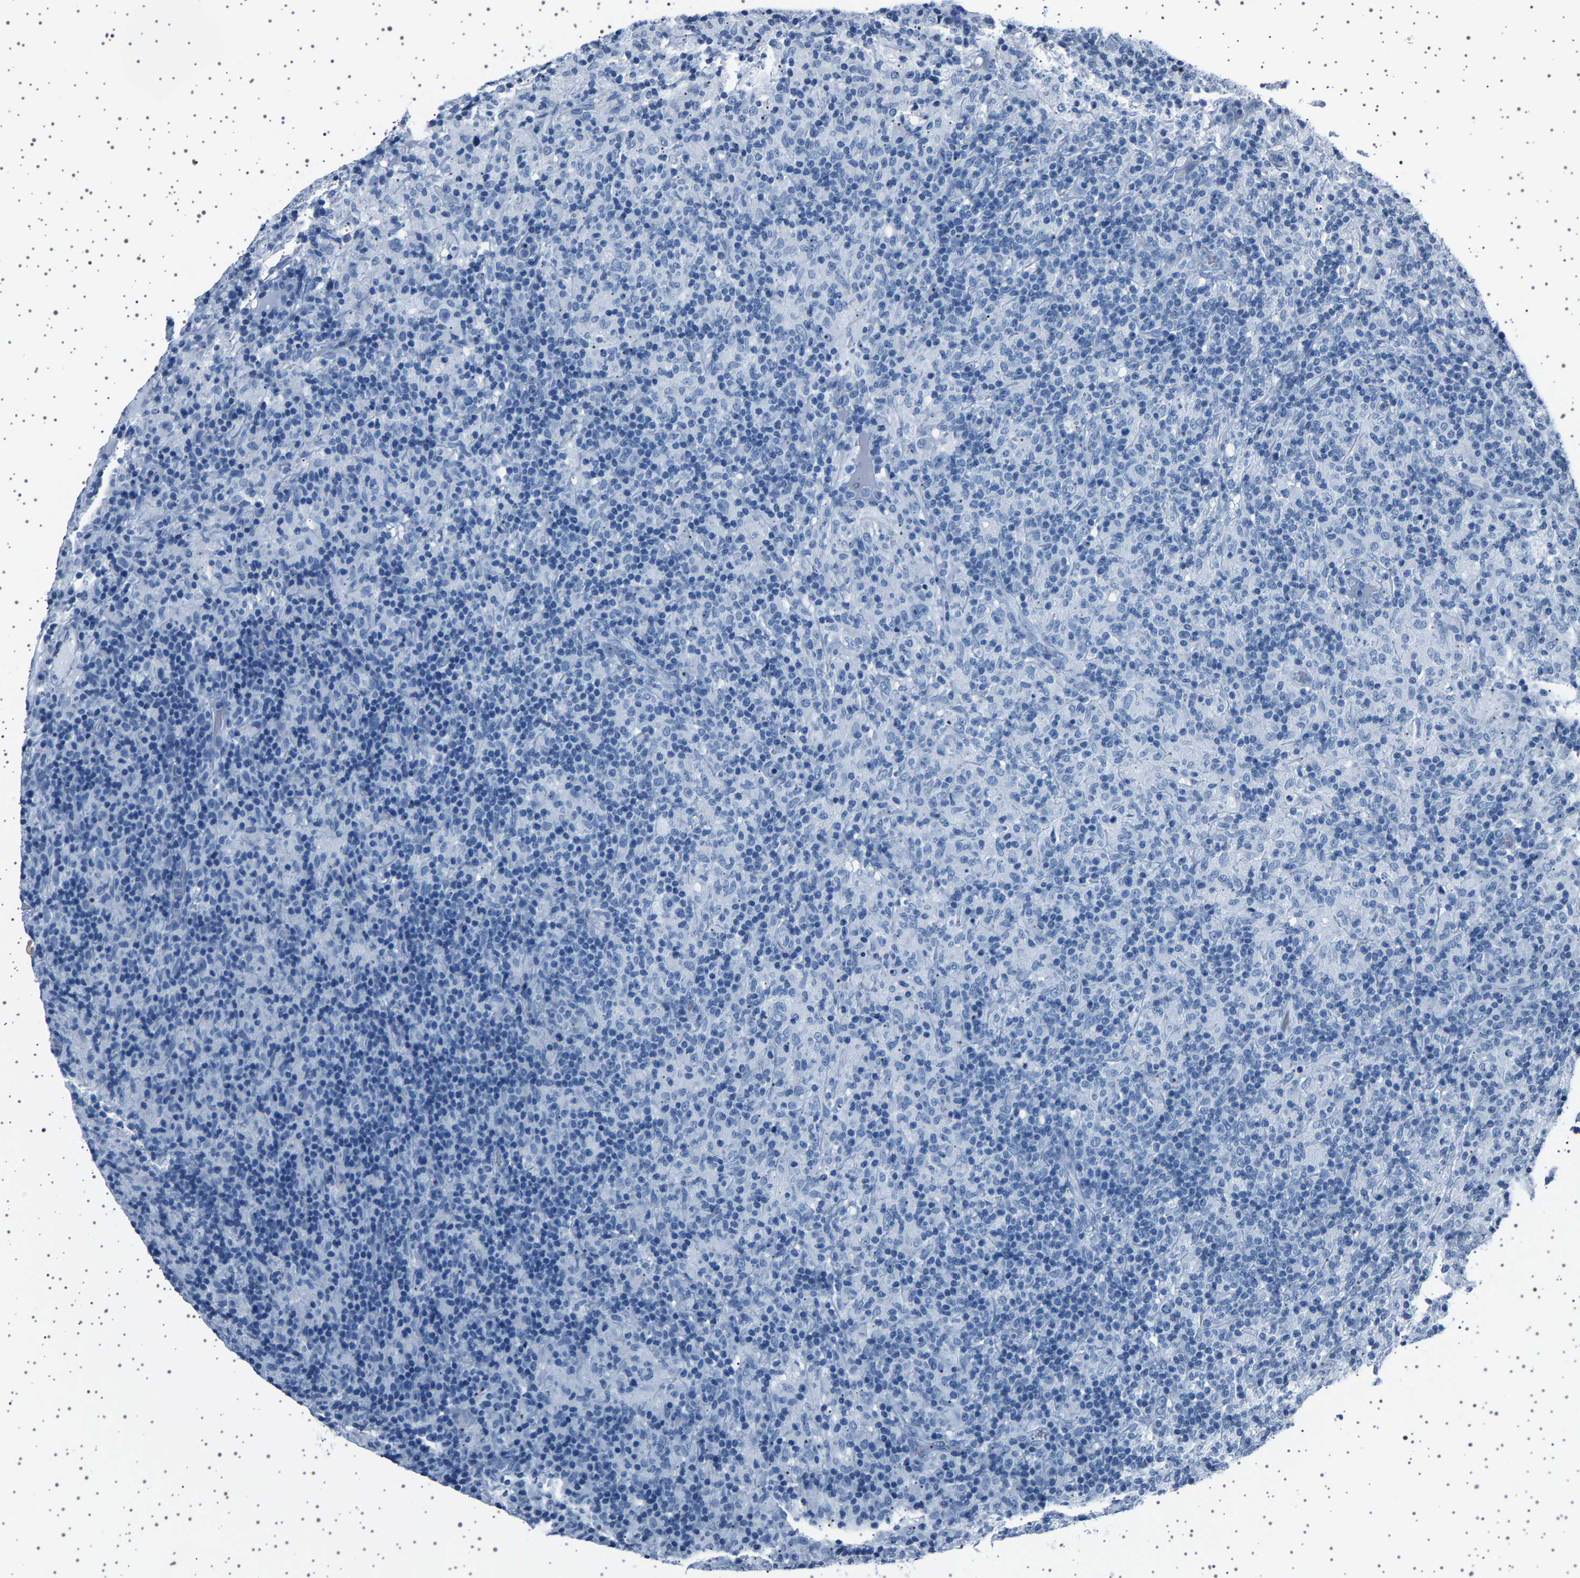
{"staining": {"intensity": "negative", "quantity": "none", "location": "none"}, "tissue": "lymphoma", "cell_type": "Tumor cells", "image_type": "cancer", "snomed": [{"axis": "morphology", "description": "Hodgkin's disease, NOS"}, {"axis": "topography", "description": "Lymph node"}], "caption": "Immunohistochemistry (IHC) image of neoplastic tissue: human lymphoma stained with DAB (3,3'-diaminobenzidine) displays no significant protein staining in tumor cells.", "gene": "TFF3", "patient": {"sex": "male", "age": 70}}